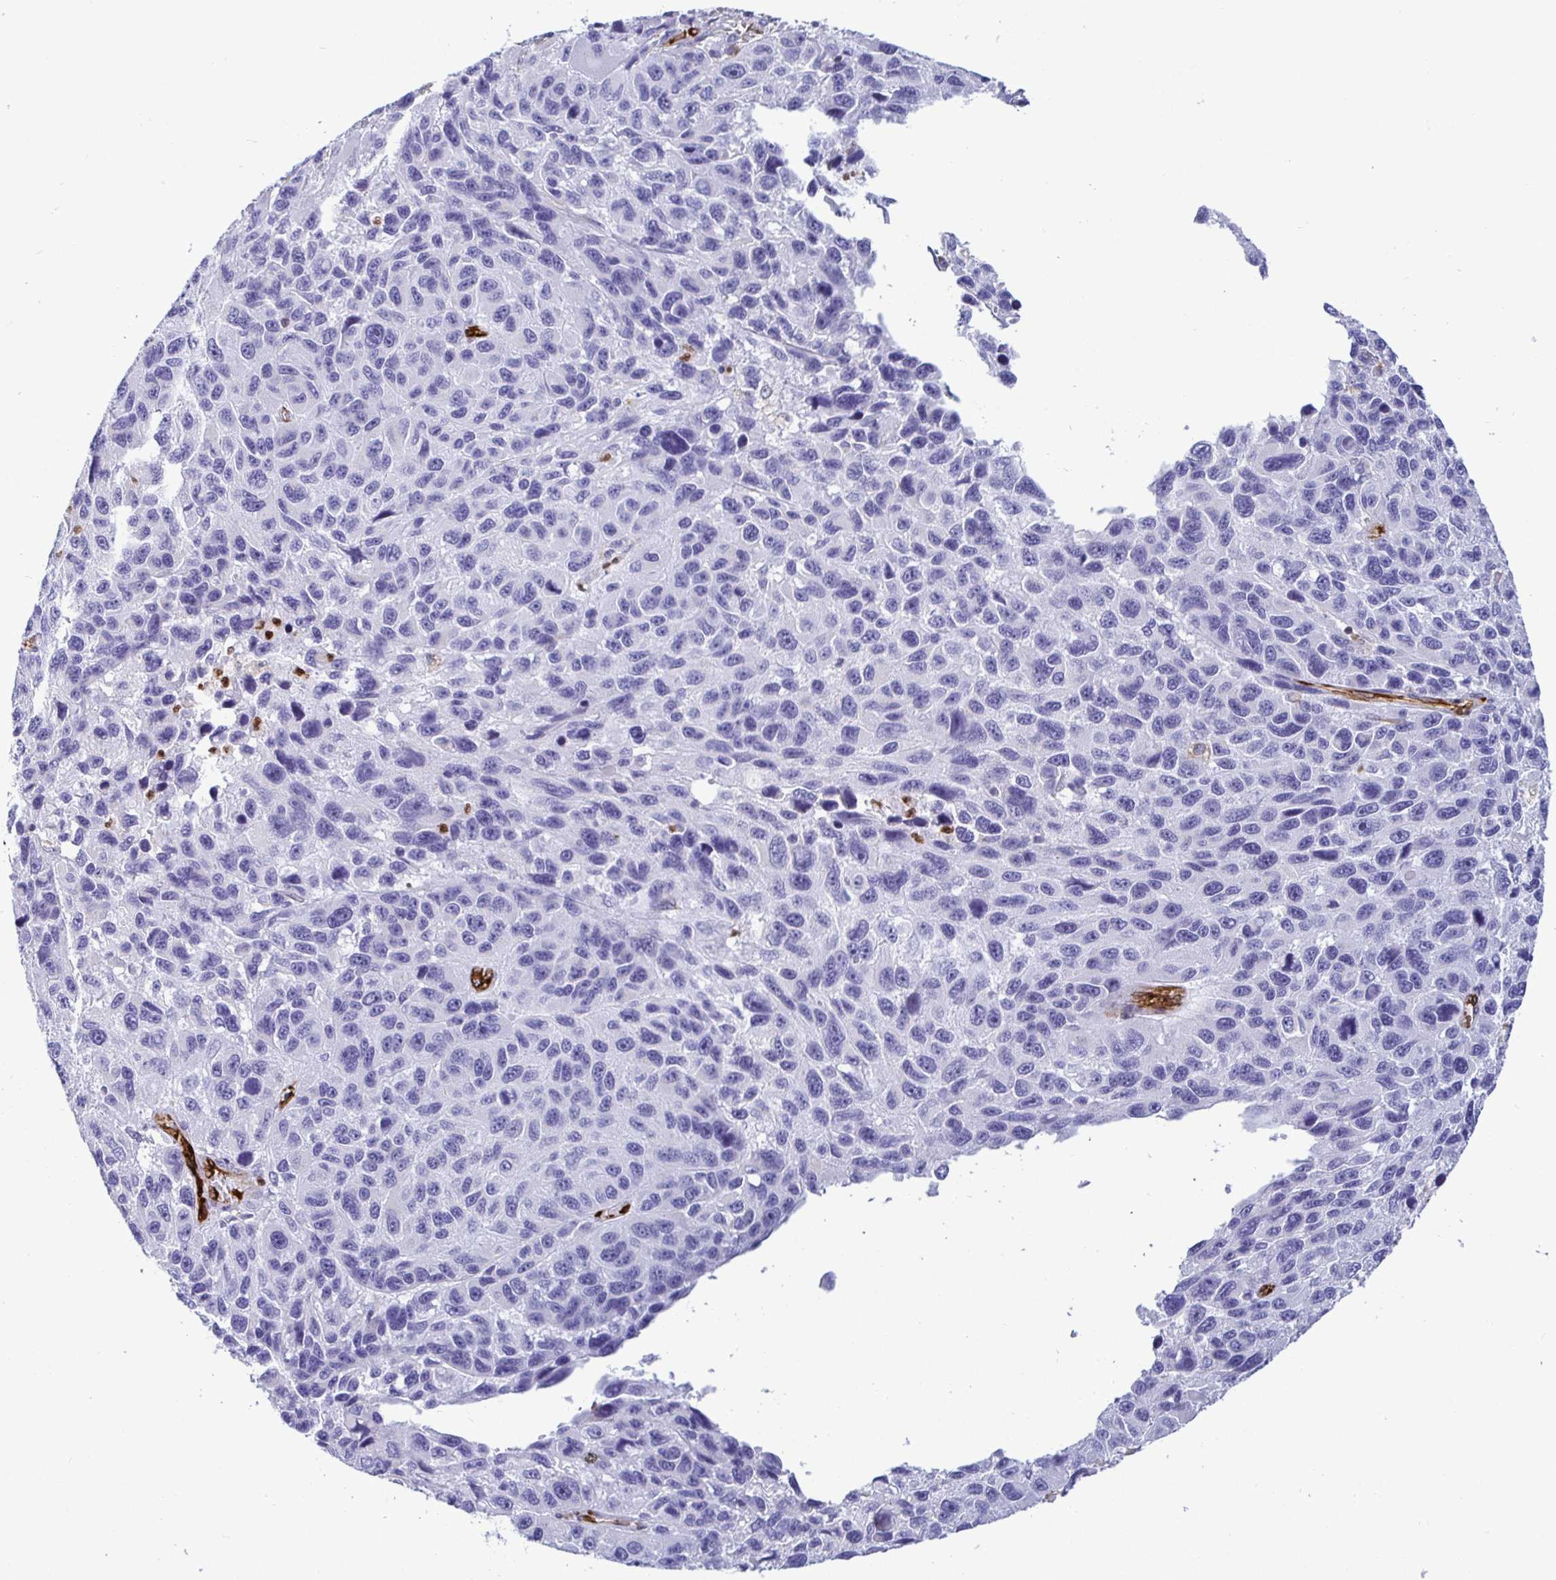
{"staining": {"intensity": "negative", "quantity": "none", "location": "none"}, "tissue": "melanoma", "cell_type": "Tumor cells", "image_type": "cancer", "snomed": [{"axis": "morphology", "description": "Malignant melanoma, NOS"}, {"axis": "topography", "description": "Skin"}], "caption": "This photomicrograph is of melanoma stained with IHC to label a protein in brown with the nuclei are counter-stained blue. There is no staining in tumor cells.", "gene": "TP53I11", "patient": {"sex": "male", "age": 53}}